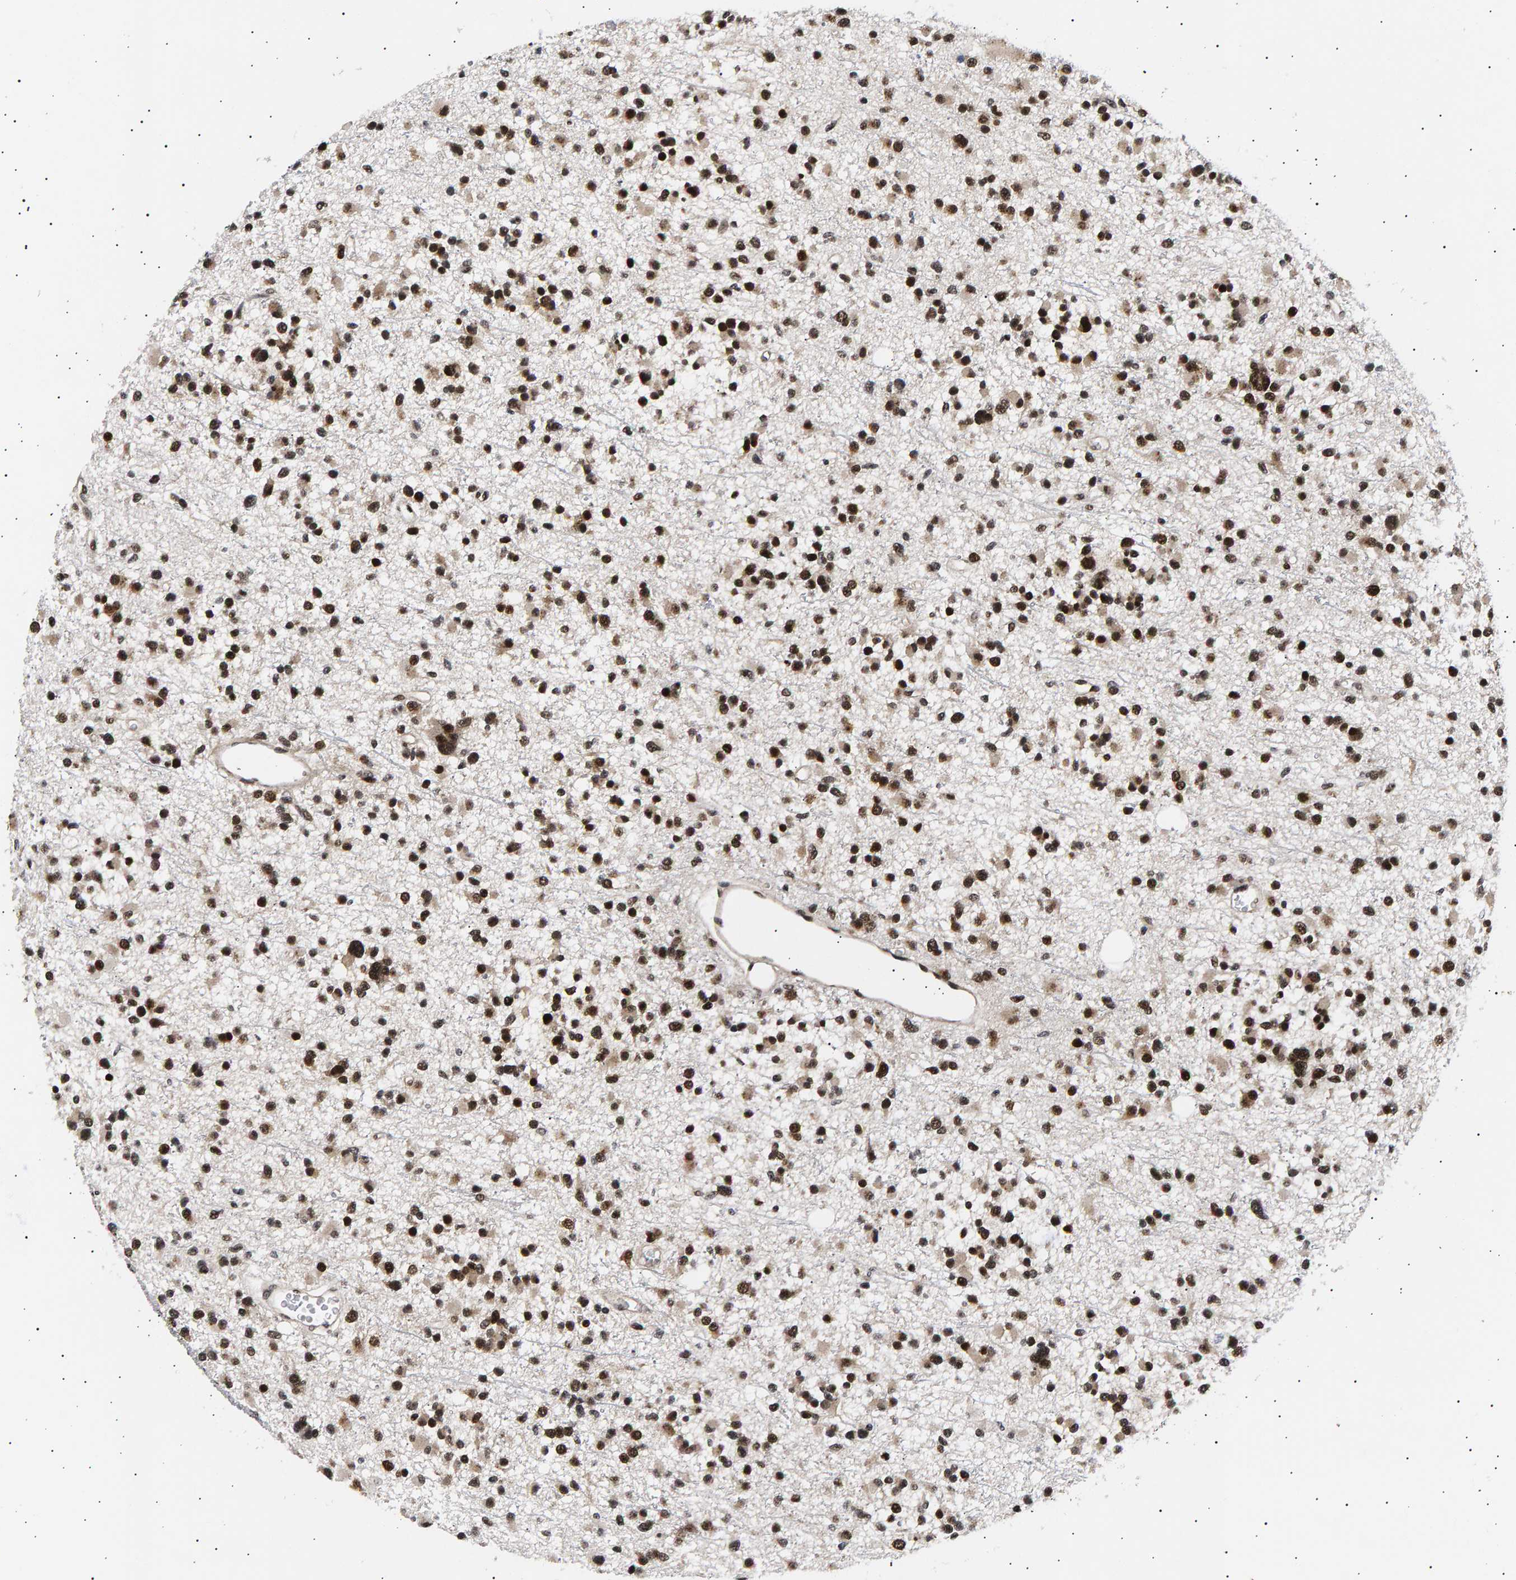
{"staining": {"intensity": "strong", "quantity": ">75%", "location": "nuclear"}, "tissue": "glioma", "cell_type": "Tumor cells", "image_type": "cancer", "snomed": [{"axis": "morphology", "description": "Glioma, malignant, Low grade"}, {"axis": "topography", "description": "Brain"}], "caption": "Tumor cells exhibit strong nuclear expression in about >75% of cells in glioma.", "gene": "ANKRD40", "patient": {"sex": "female", "age": 22}}